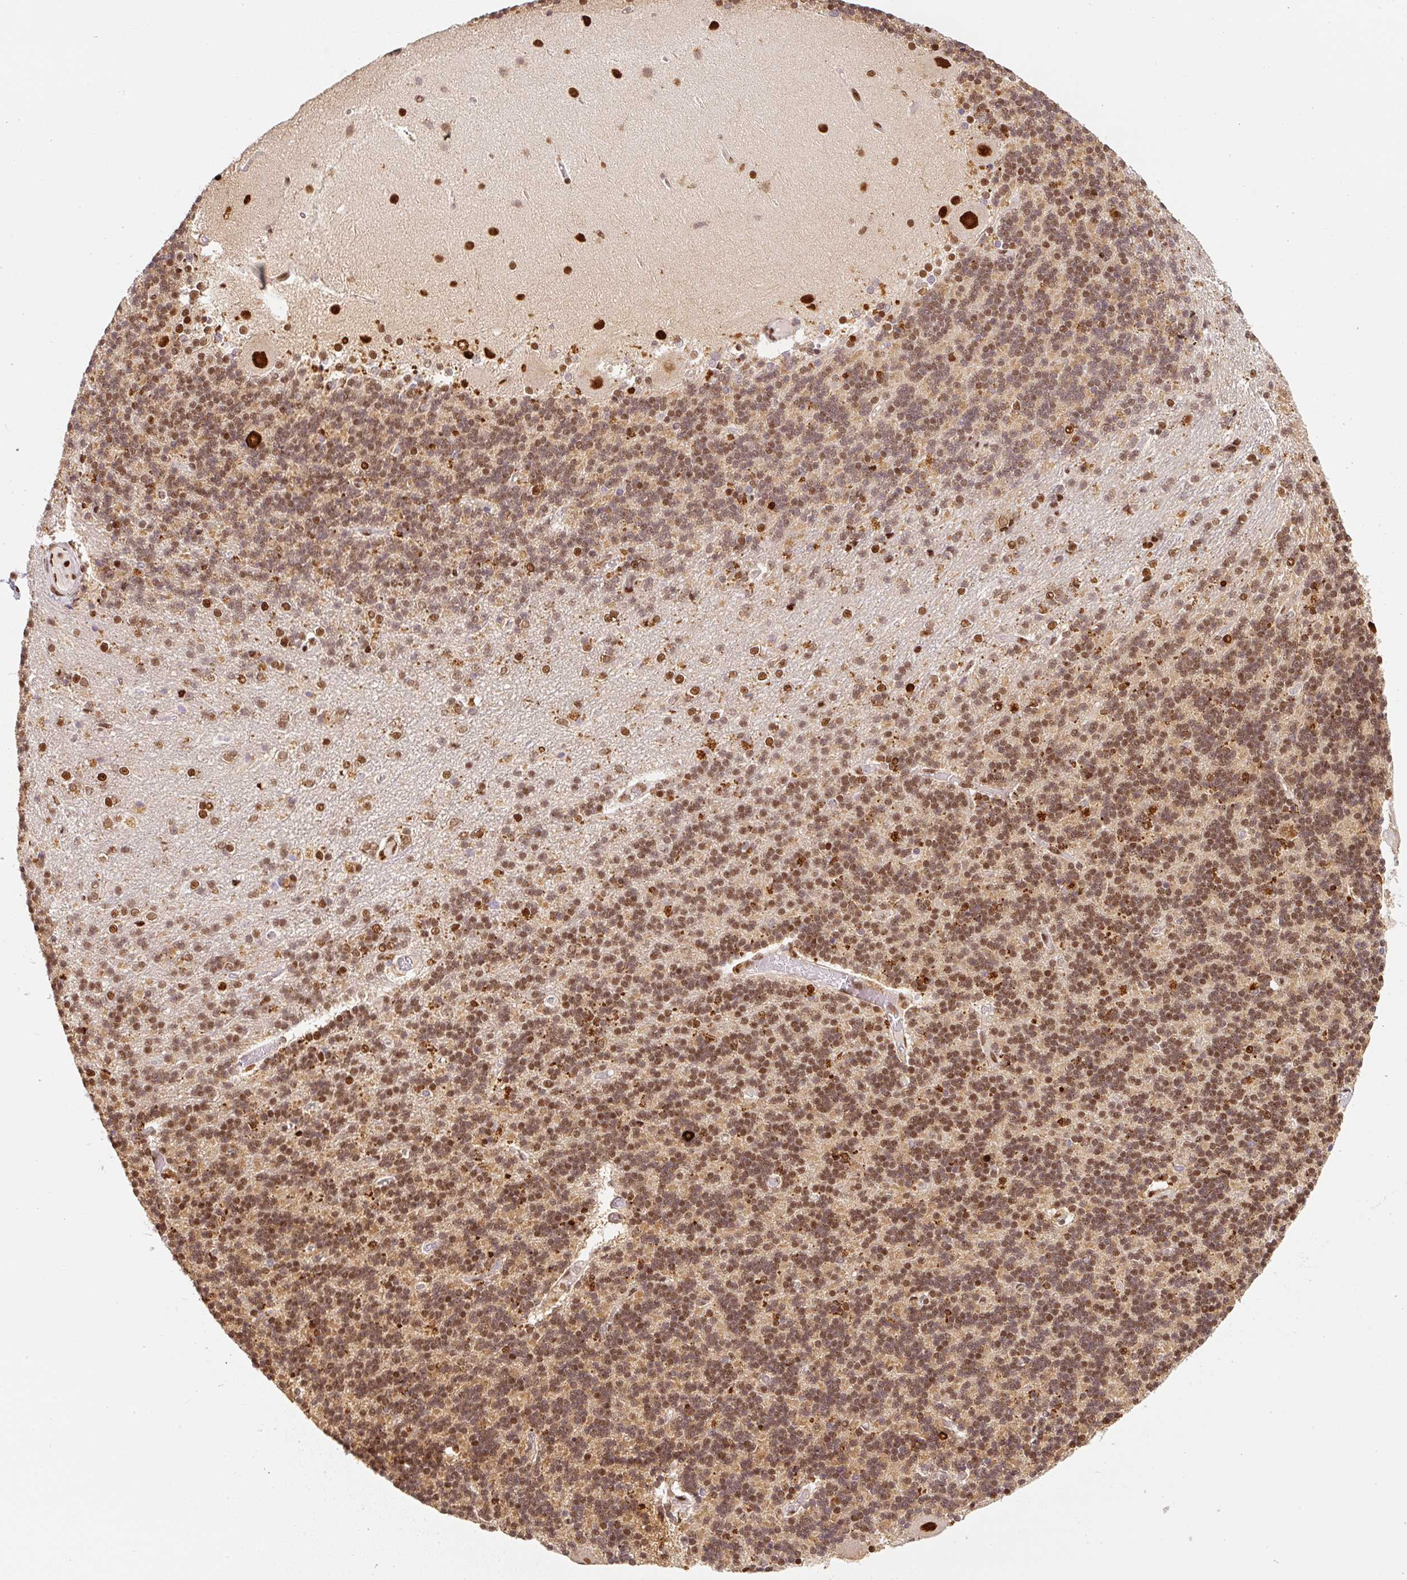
{"staining": {"intensity": "moderate", "quantity": "25%-75%", "location": "nuclear"}, "tissue": "cerebellum", "cell_type": "Cells in granular layer", "image_type": "normal", "snomed": [{"axis": "morphology", "description": "Normal tissue, NOS"}, {"axis": "topography", "description": "Cerebellum"}], "caption": "Unremarkable cerebellum shows moderate nuclear staining in about 25%-75% of cells in granular layer (DAB IHC, brown staining for protein, blue staining for nuclei)..", "gene": "GPR139", "patient": {"sex": "female", "age": 54}}